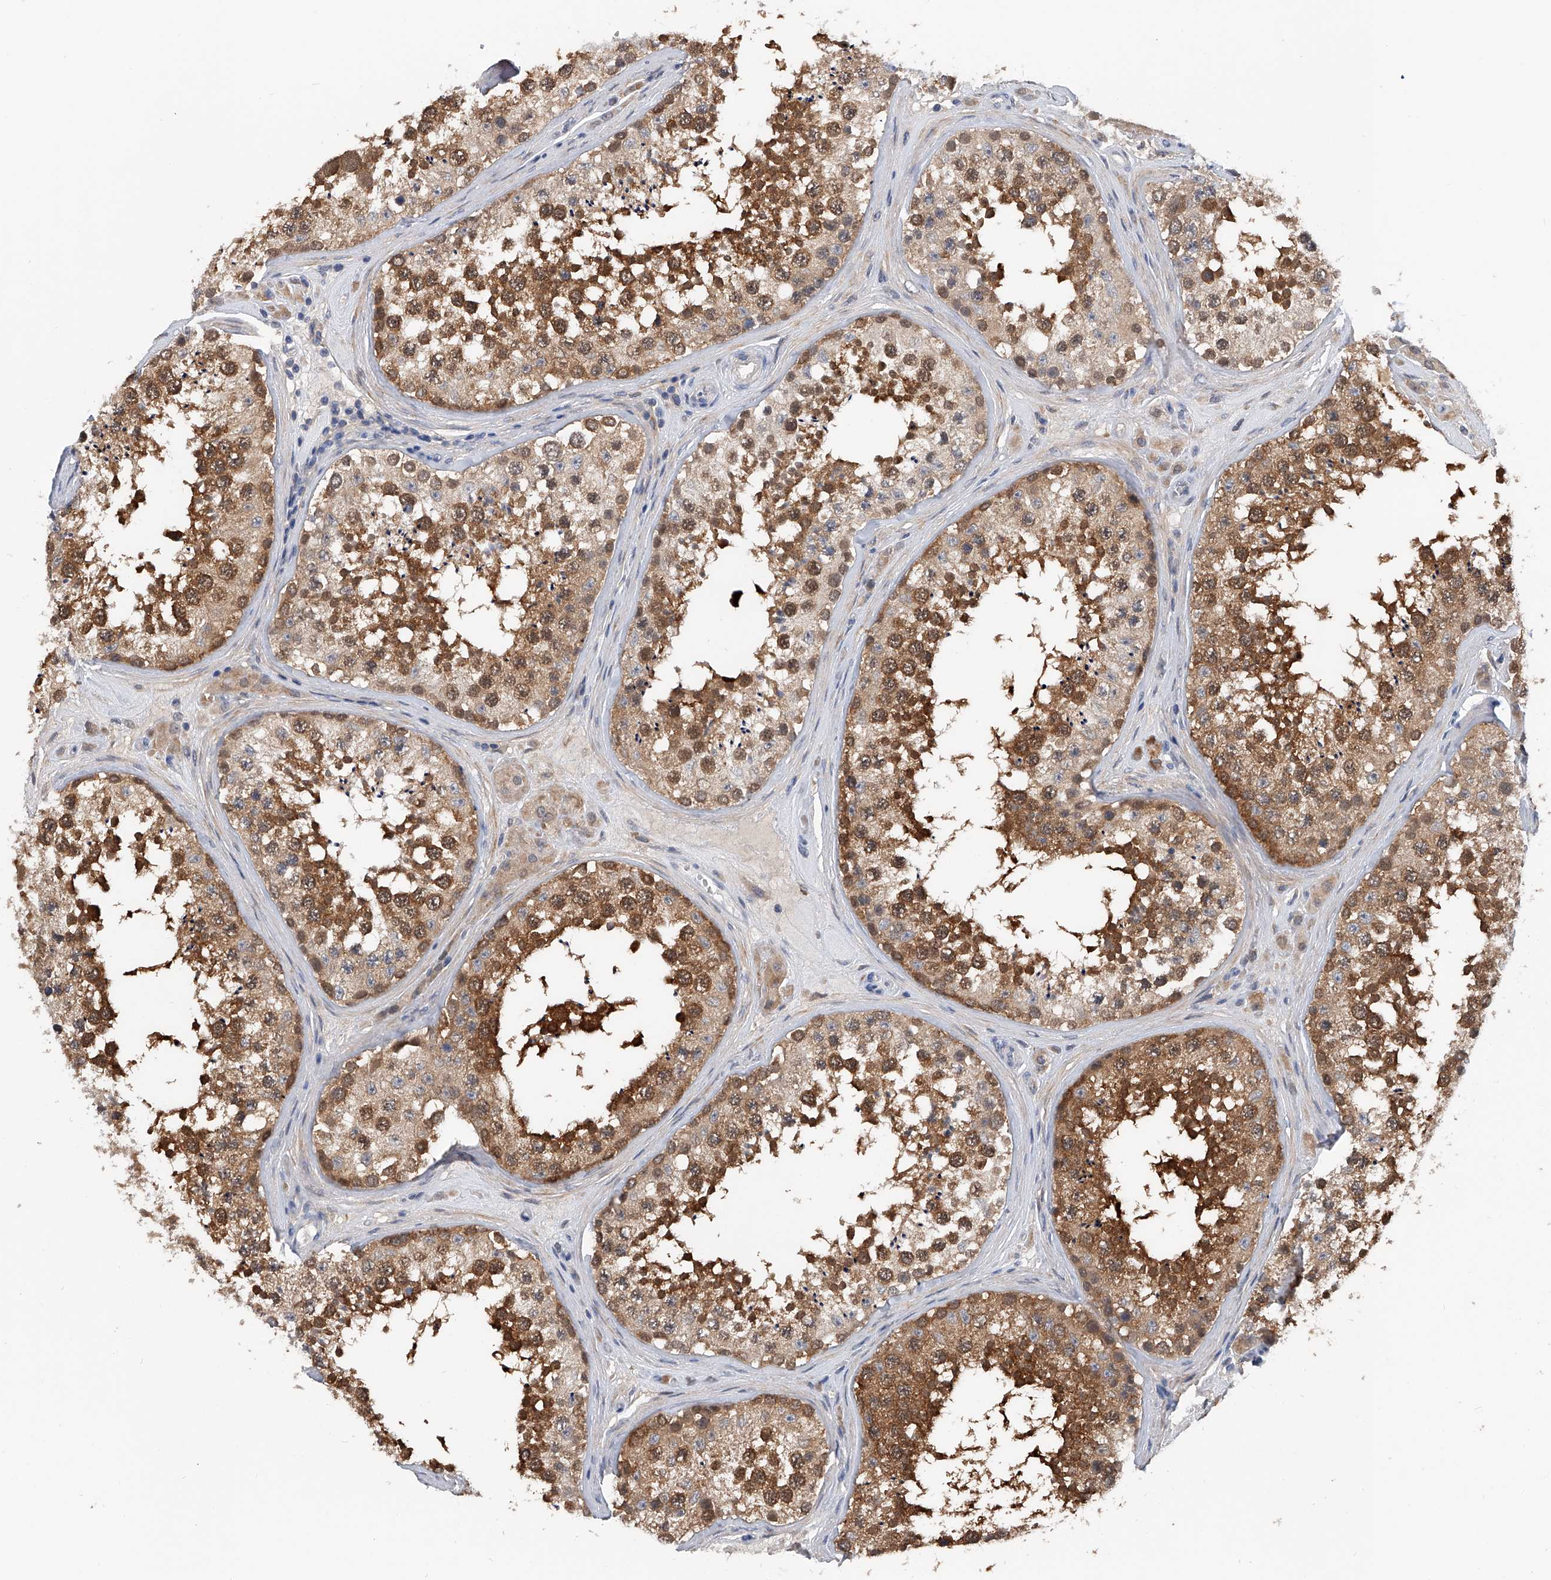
{"staining": {"intensity": "strong", "quantity": "25%-75%", "location": "cytoplasmic/membranous,nuclear"}, "tissue": "testis", "cell_type": "Cells in seminiferous ducts", "image_type": "normal", "snomed": [{"axis": "morphology", "description": "Normal tissue, NOS"}, {"axis": "topography", "description": "Testis"}], "caption": "An immunohistochemistry photomicrograph of normal tissue is shown. Protein staining in brown shows strong cytoplasmic/membranous,nuclear positivity in testis within cells in seminiferous ducts. (Brightfield microscopy of DAB IHC at high magnification).", "gene": "PGM3", "patient": {"sex": "male", "age": 46}}